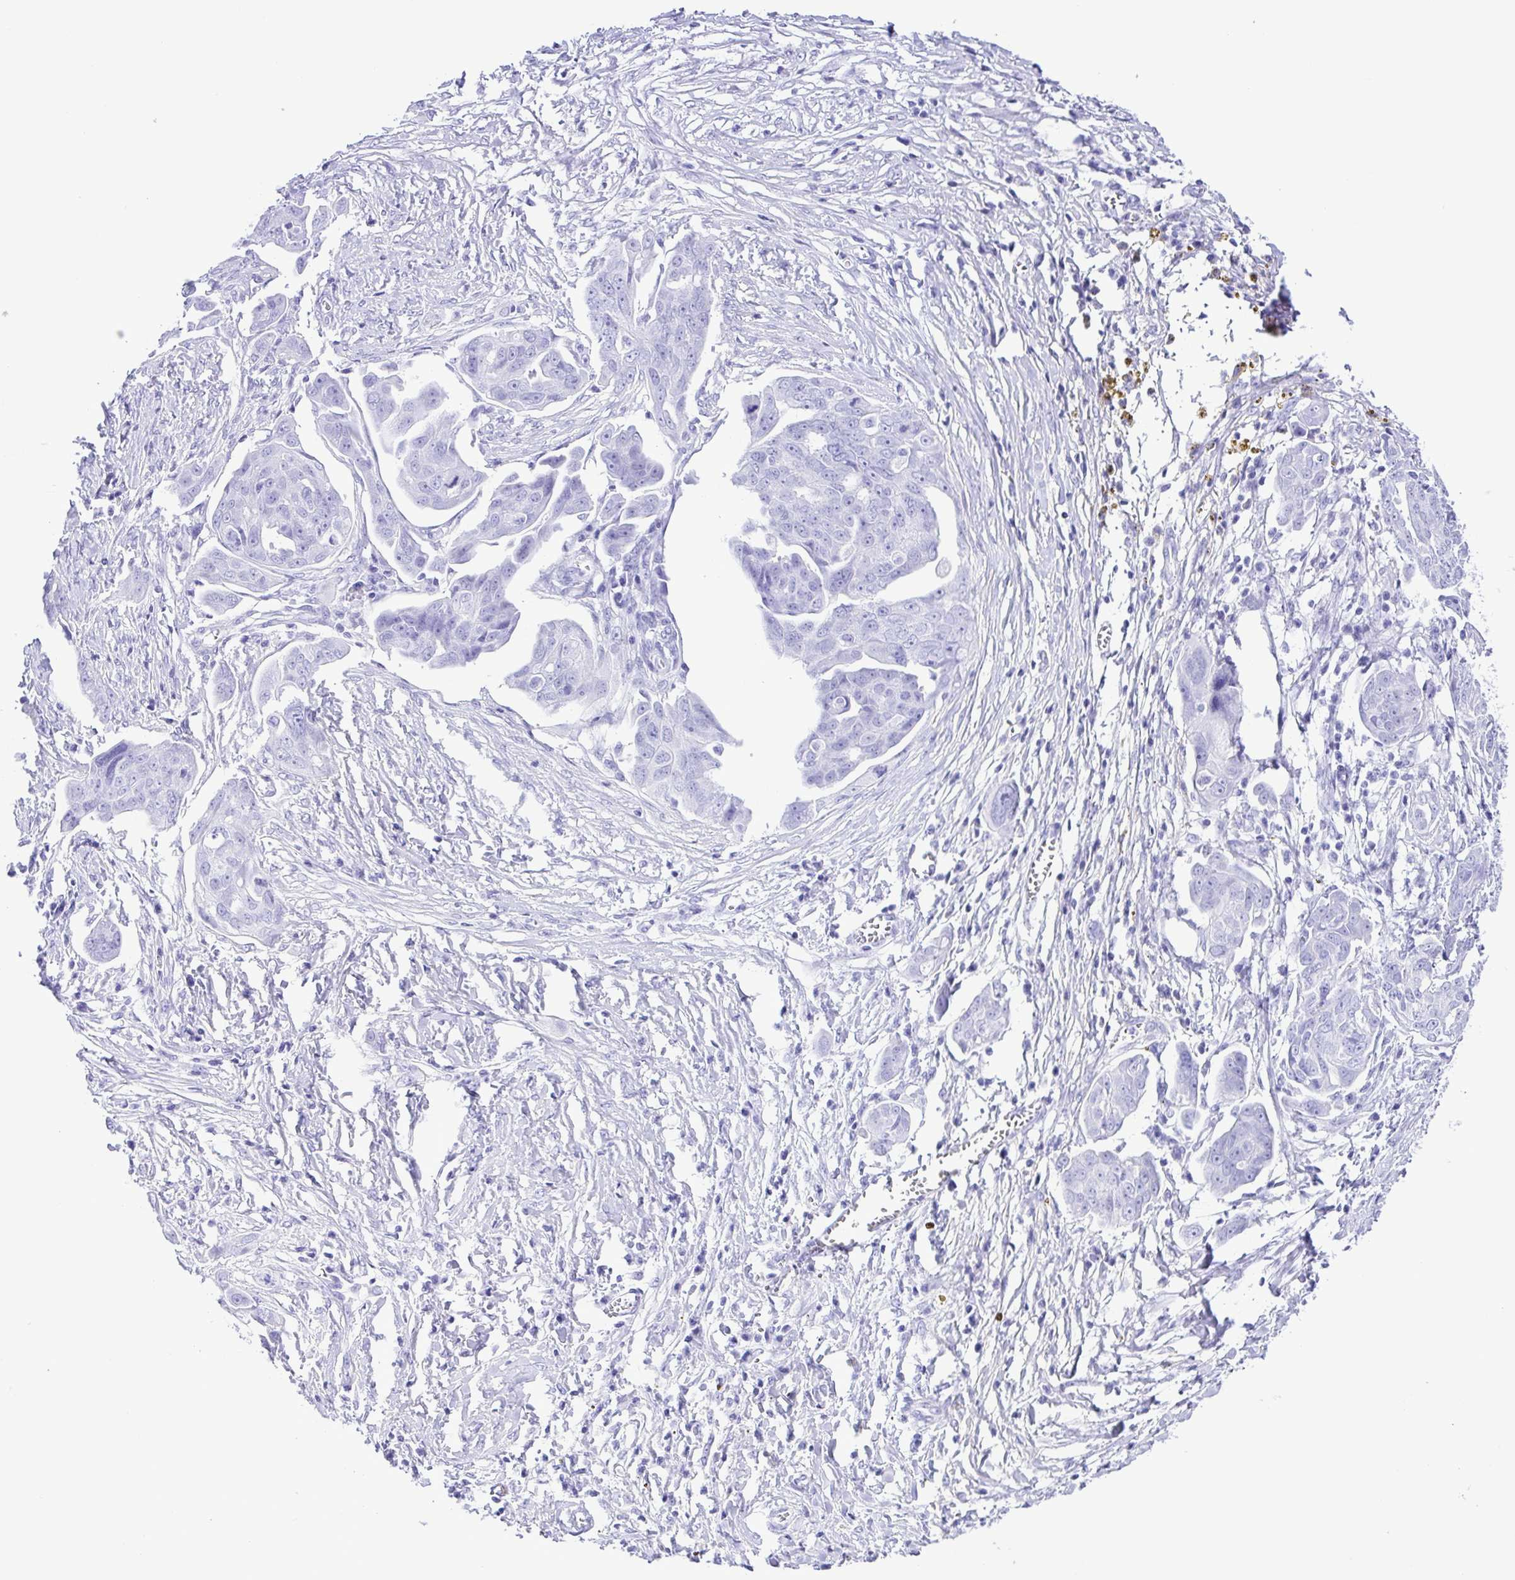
{"staining": {"intensity": "negative", "quantity": "none", "location": "none"}, "tissue": "ovarian cancer", "cell_type": "Tumor cells", "image_type": "cancer", "snomed": [{"axis": "morphology", "description": "Carcinoma, endometroid"}, {"axis": "topography", "description": "Ovary"}], "caption": "There is no significant staining in tumor cells of ovarian endometroid carcinoma.", "gene": "SYT1", "patient": {"sex": "female", "age": 70}}